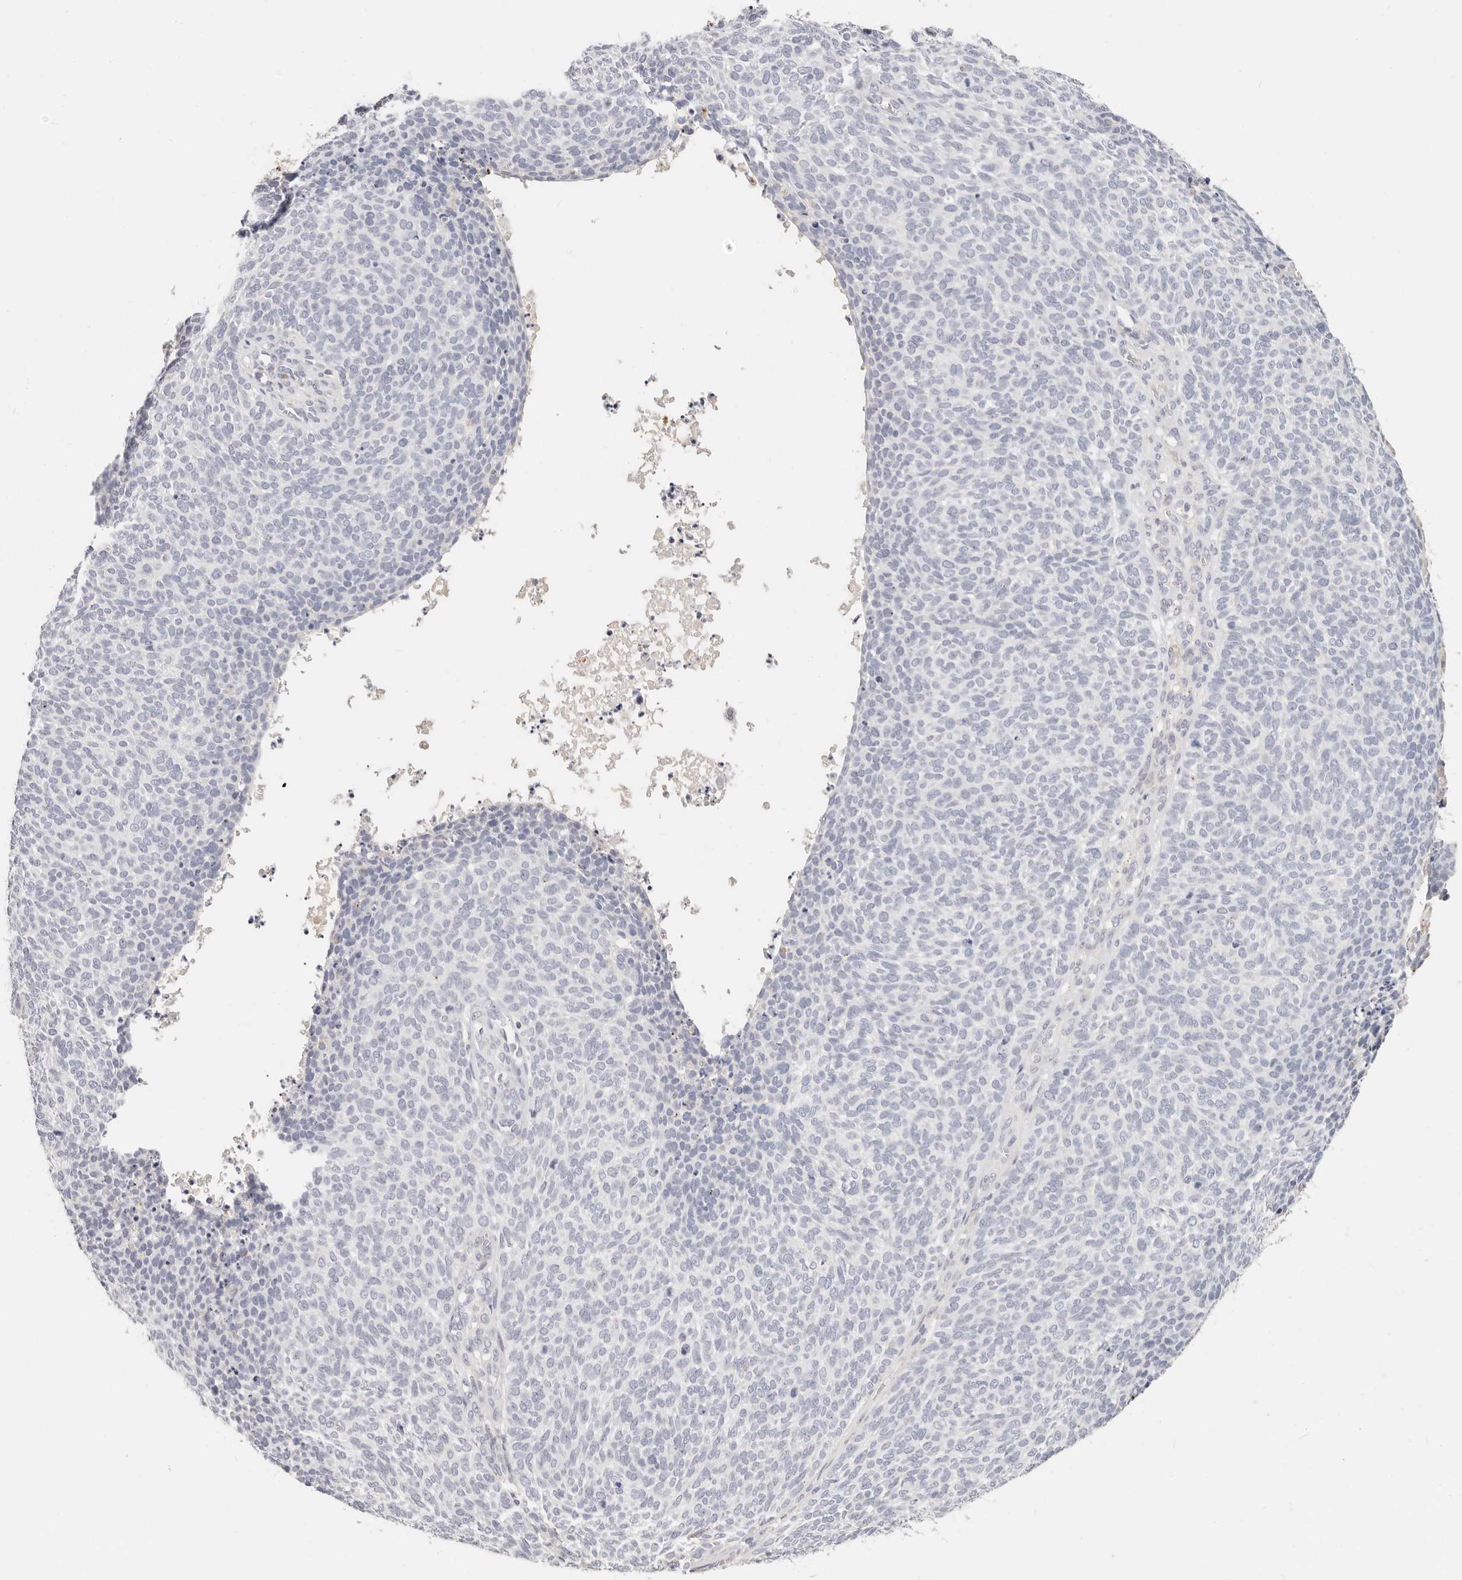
{"staining": {"intensity": "negative", "quantity": "none", "location": "none"}, "tissue": "skin cancer", "cell_type": "Tumor cells", "image_type": "cancer", "snomed": [{"axis": "morphology", "description": "Squamous cell carcinoma, NOS"}, {"axis": "topography", "description": "Skin"}], "caption": "Immunohistochemistry of skin squamous cell carcinoma reveals no positivity in tumor cells.", "gene": "ZRANB1", "patient": {"sex": "female", "age": 90}}